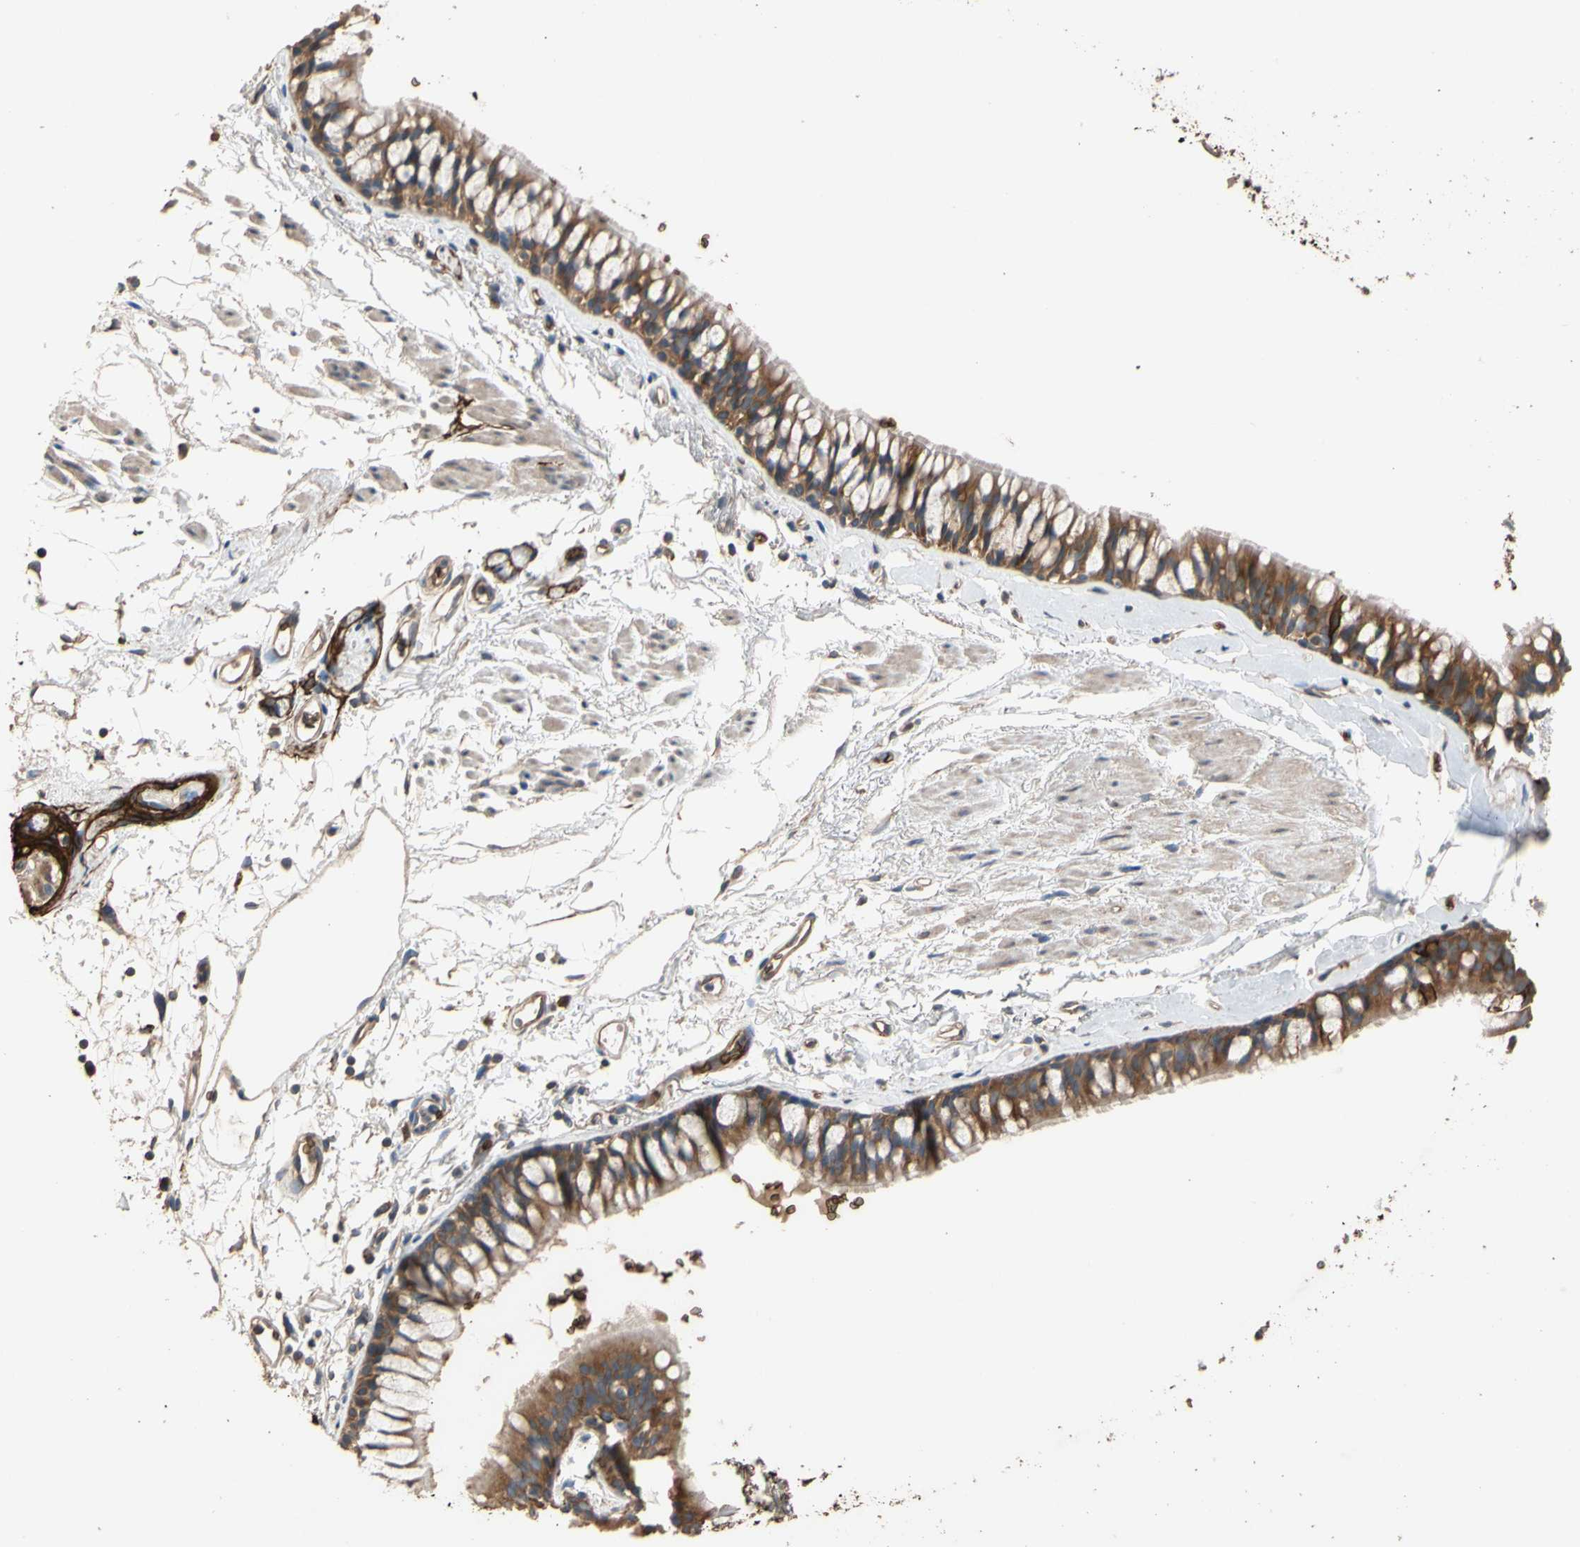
{"staining": {"intensity": "strong", "quantity": ">75%", "location": "cytoplasmic/membranous"}, "tissue": "bronchus", "cell_type": "Respiratory epithelial cells", "image_type": "normal", "snomed": [{"axis": "morphology", "description": "Normal tissue, NOS"}, {"axis": "topography", "description": "Bronchus"}], "caption": "The image shows a brown stain indicating the presence of a protein in the cytoplasmic/membranous of respiratory epithelial cells in bronchus.", "gene": "RIOK2", "patient": {"sex": "female", "age": 73}}